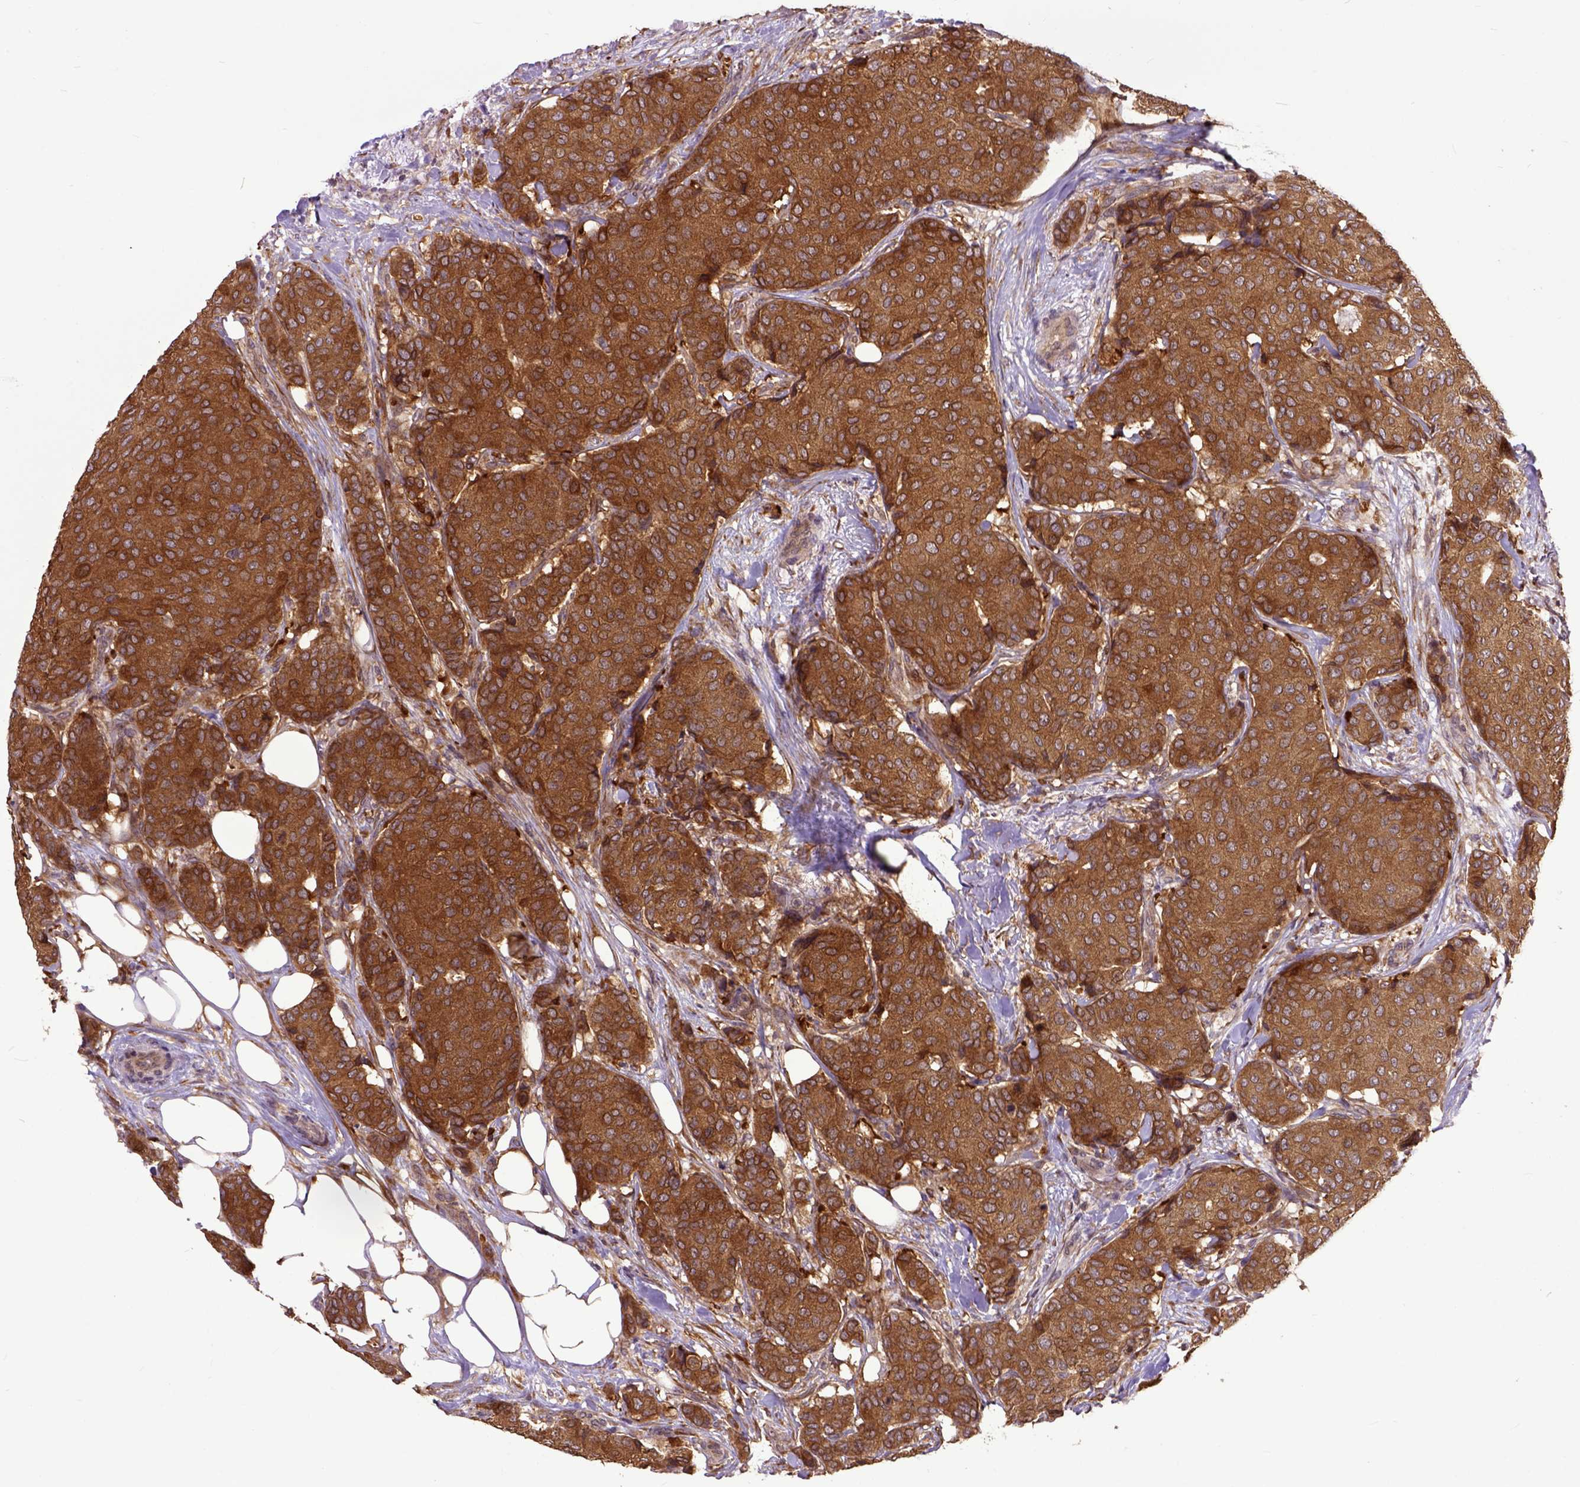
{"staining": {"intensity": "strong", "quantity": ">75%", "location": "cytoplasmic/membranous"}, "tissue": "breast cancer", "cell_type": "Tumor cells", "image_type": "cancer", "snomed": [{"axis": "morphology", "description": "Duct carcinoma"}, {"axis": "topography", "description": "Breast"}], "caption": "Human infiltrating ductal carcinoma (breast) stained with a brown dye demonstrates strong cytoplasmic/membranous positive staining in about >75% of tumor cells.", "gene": "ARL1", "patient": {"sex": "female", "age": 75}}